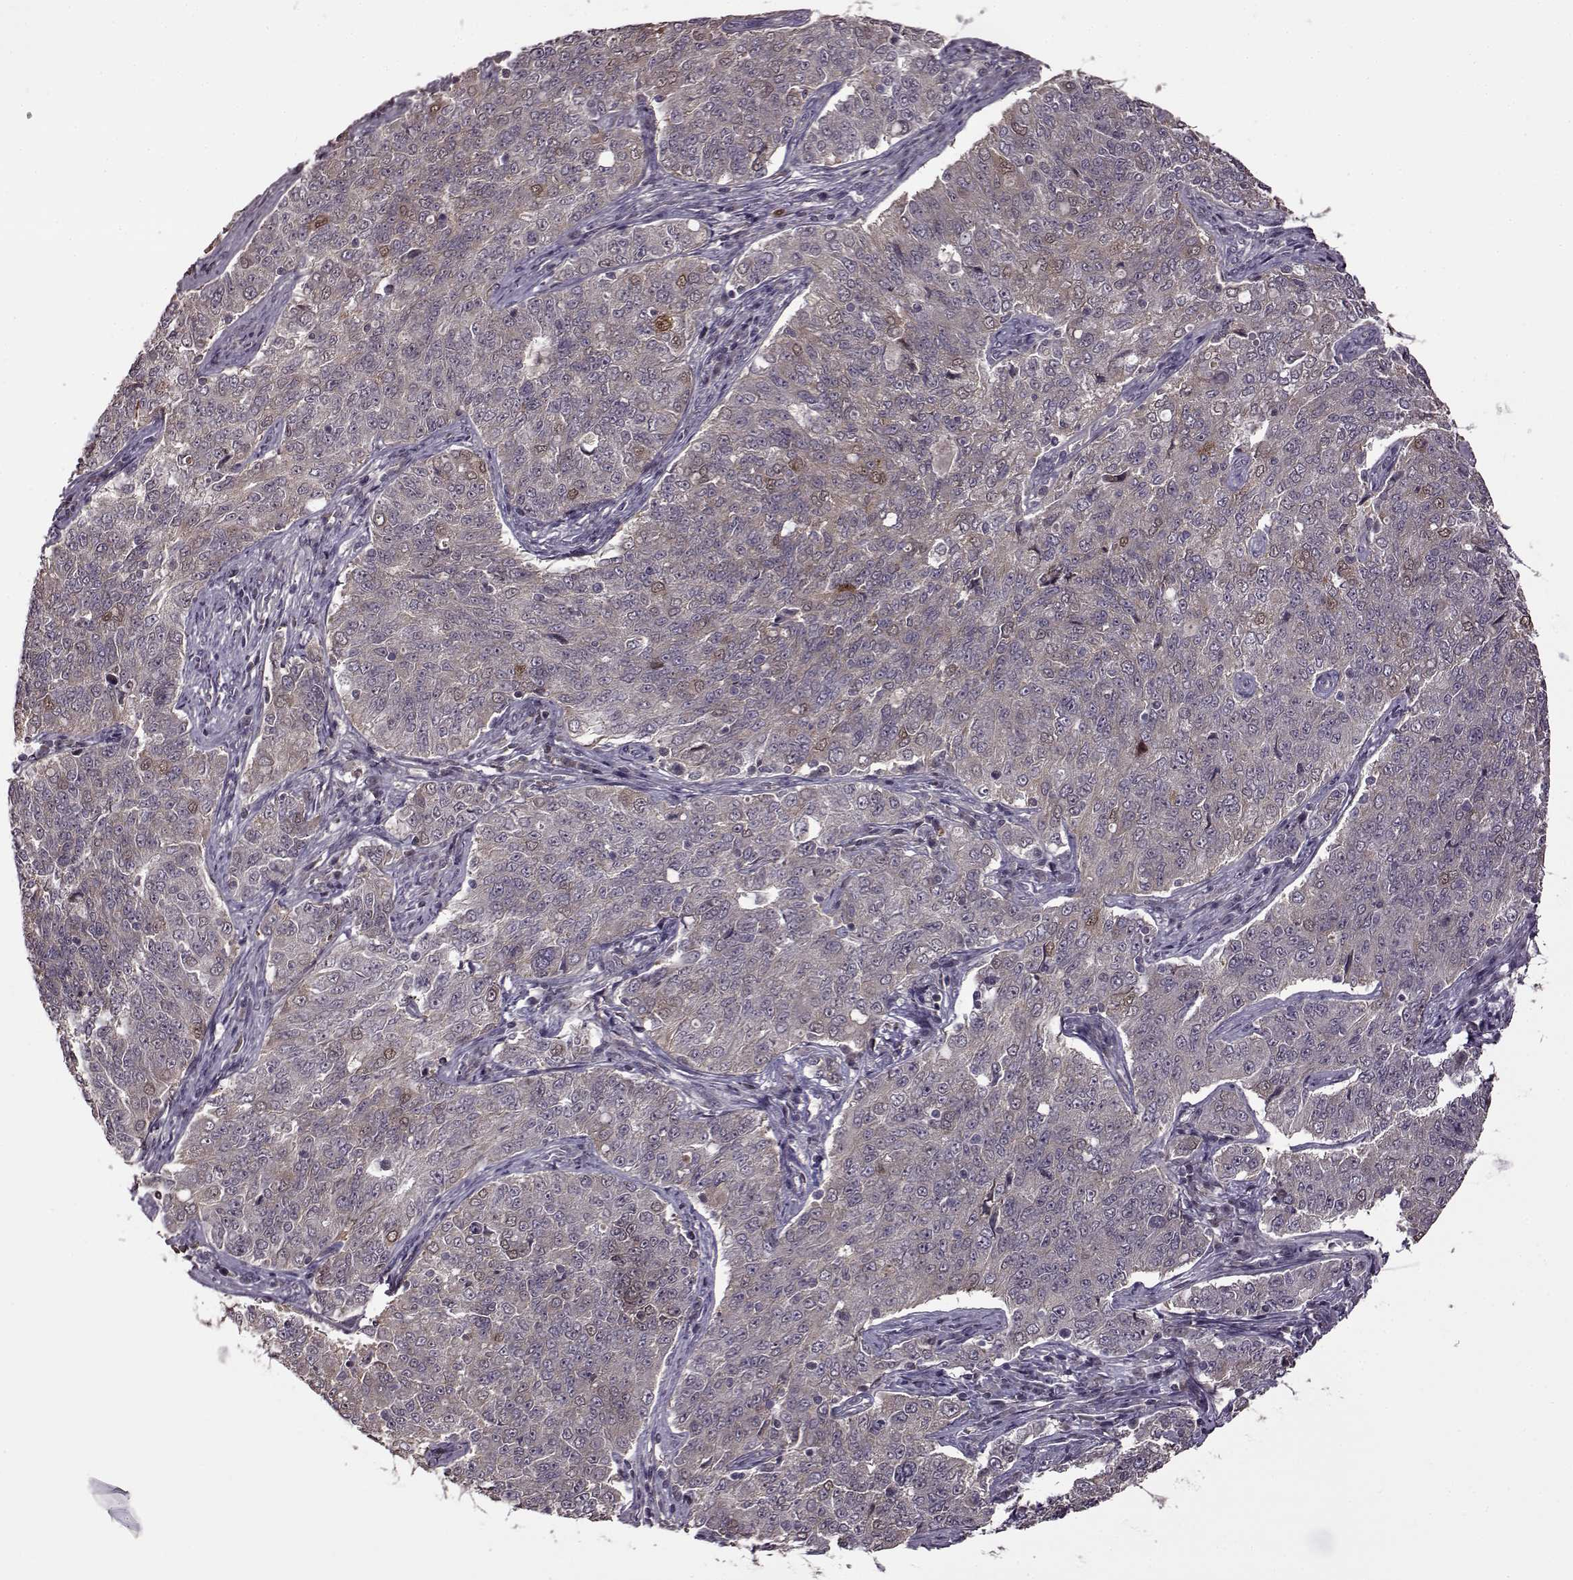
{"staining": {"intensity": "moderate", "quantity": "<25%", "location": "cytoplasmic/membranous"}, "tissue": "endometrial cancer", "cell_type": "Tumor cells", "image_type": "cancer", "snomed": [{"axis": "morphology", "description": "Adenocarcinoma, NOS"}, {"axis": "topography", "description": "Endometrium"}], "caption": "Endometrial cancer tissue displays moderate cytoplasmic/membranous staining in about <25% of tumor cells", "gene": "MAIP1", "patient": {"sex": "female", "age": 43}}